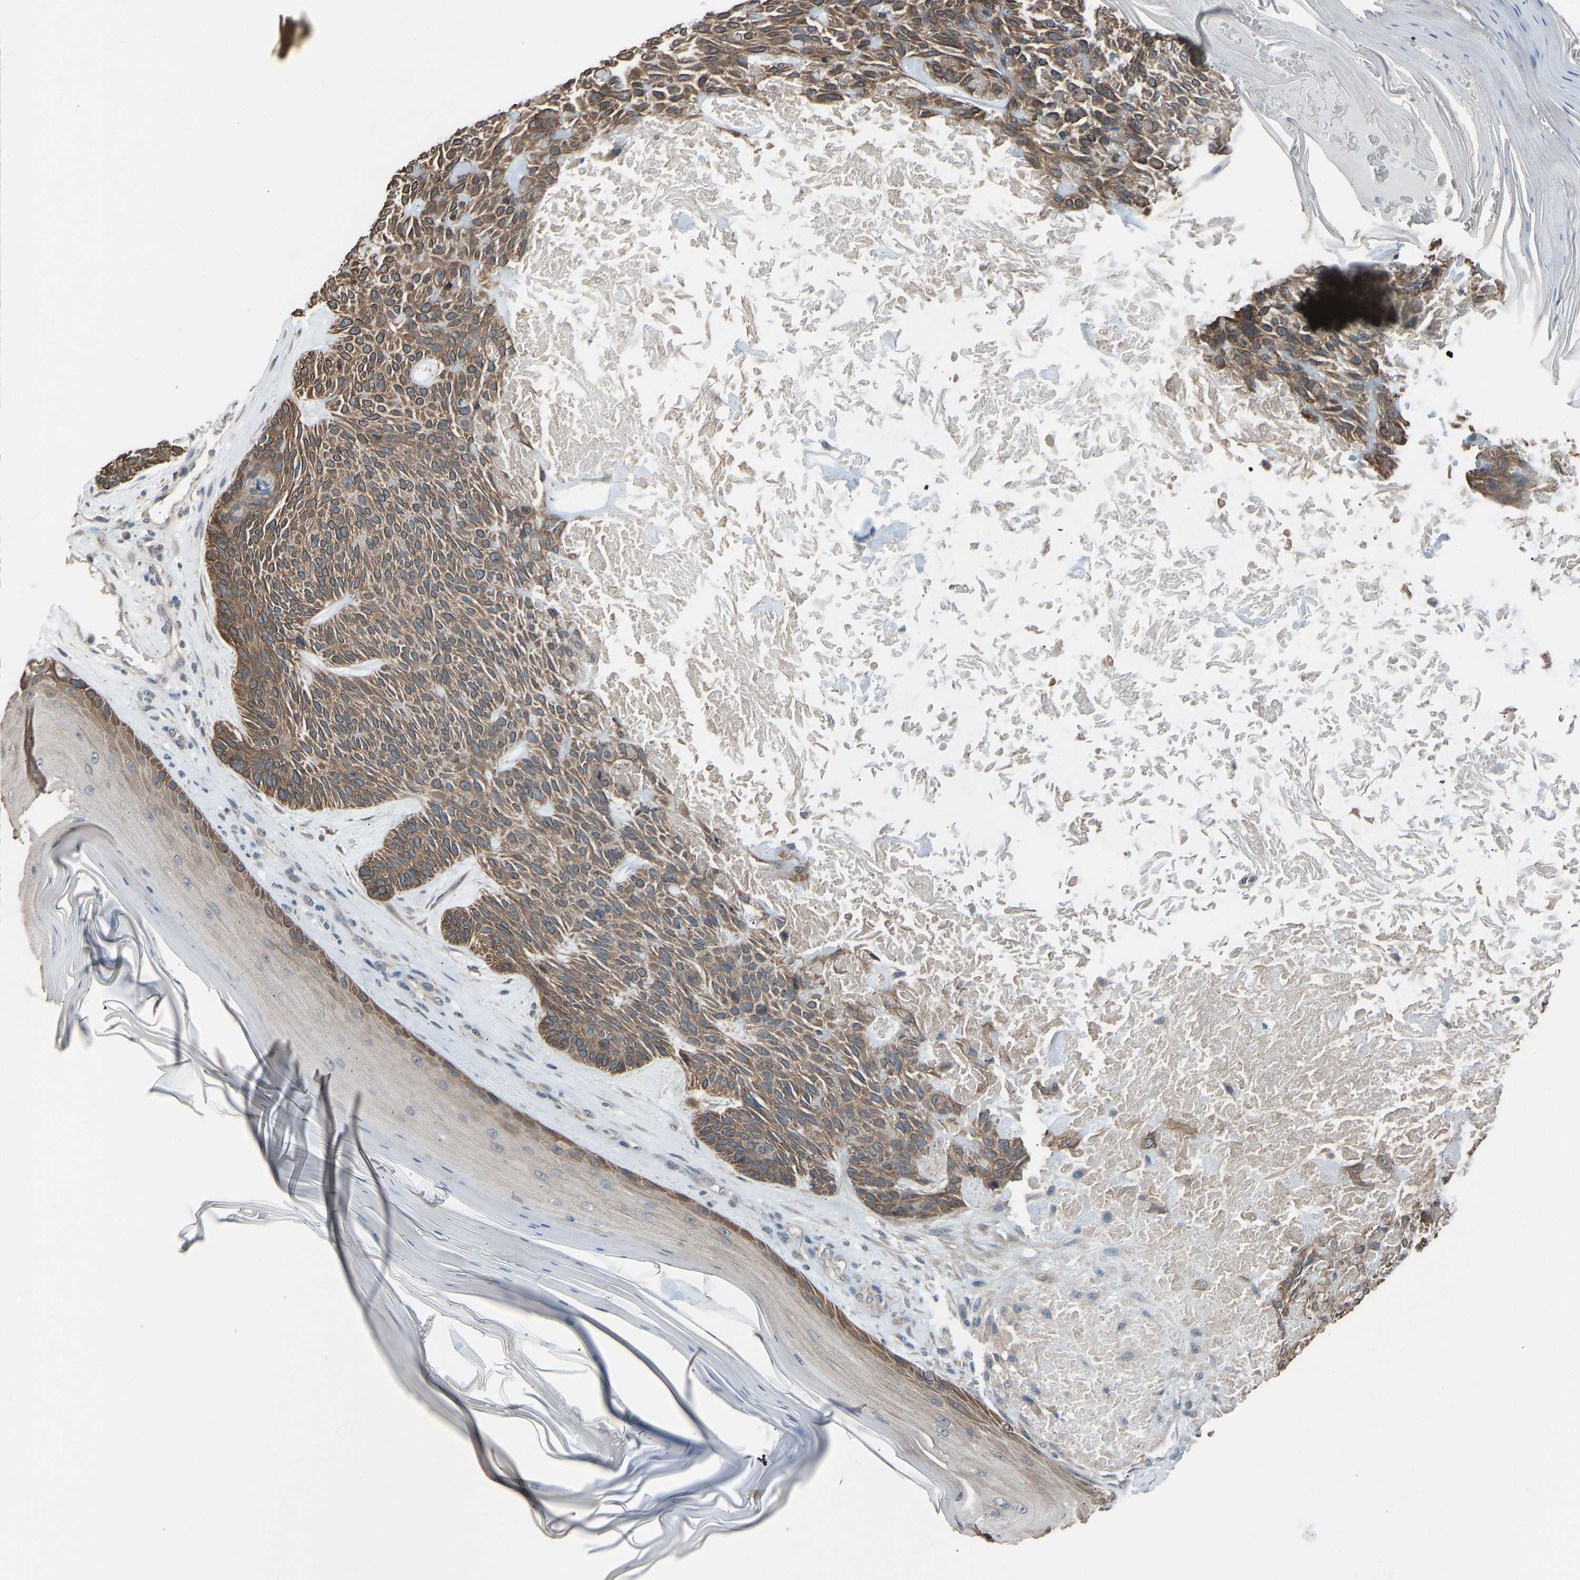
{"staining": {"intensity": "moderate", "quantity": ">75%", "location": "cytoplasmic/membranous"}, "tissue": "skin cancer", "cell_type": "Tumor cells", "image_type": "cancer", "snomed": [{"axis": "morphology", "description": "Basal cell carcinoma"}, {"axis": "topography", "description": "Skin"}], "caption": "Protein staining of skin basal cell carcinoma tissue exhibits moderate cytoplasmic/membranous expression in approximately >75% of tumor cells. Using DAB (3,3'-diaminobenzidine) (brown) and hematoxylin (blue) stains, captured at high magnification using brightfield microscopy.", "gene": "SLC43A1", "patient": {"sex": "male", "age": 55}}